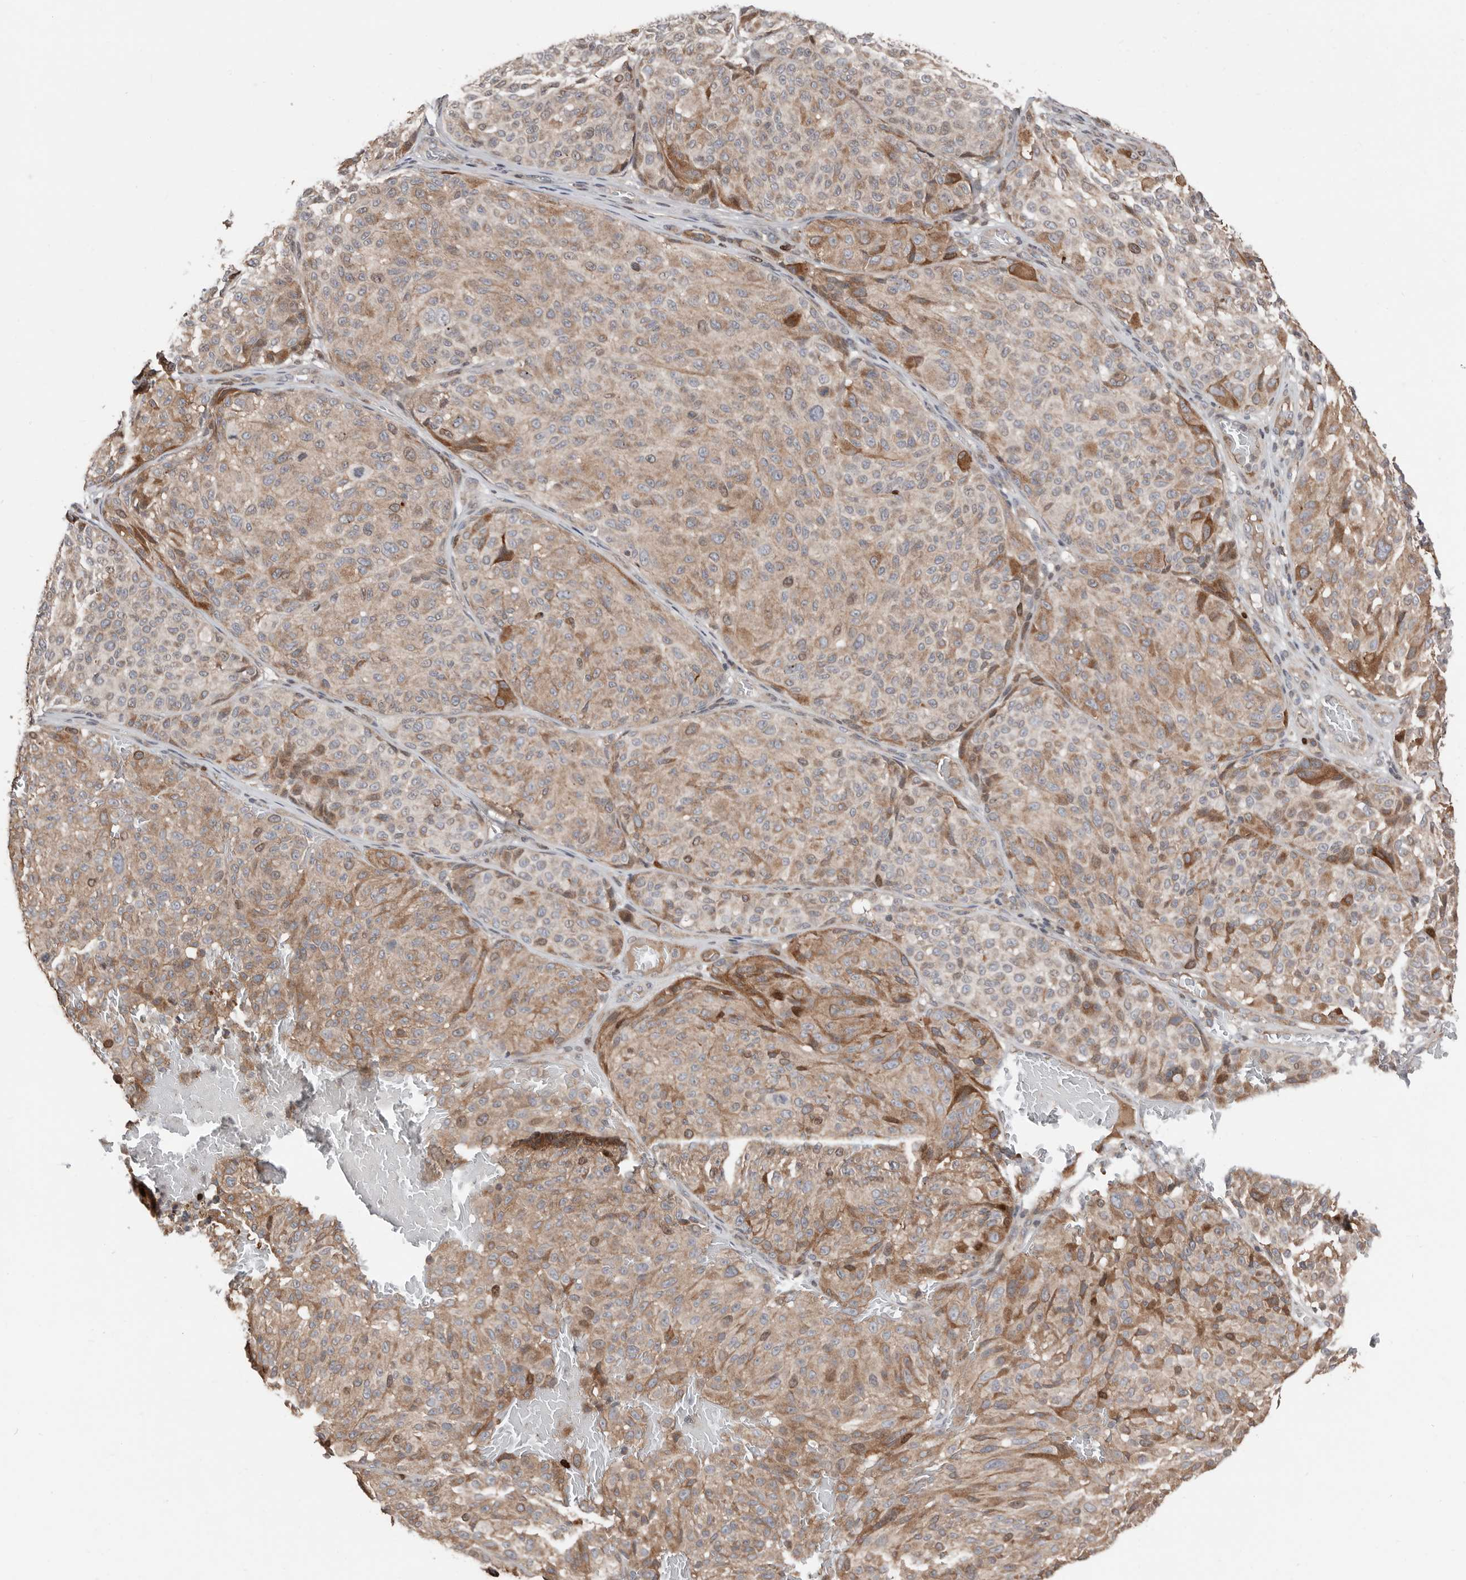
{"staining": {"intensity": "moderate", "quantity": "25%-75%", "location": "cytoplasmic/membranous"}, "tissue": "melanoma", "cell_type": "Tumor cells", "image_type": "cancer", "snomed": [{"axis": "morphology", "description": "Malignant melanoma, NOS"}, {"axis": "topography", "description": "Skin"}], "caption": "Brown immunohistochemical staining in human melanoma shows moderate cytoplasmic/membranous positivity in approximately 25%-75% of tumor cells. The staining is performed using DAB brown chromogen to label protein expression. The nuclei are counter-stained blue using hematoxylin.", "gene": "SMYD4", "patient": {"sex": "male", "age": 83}}